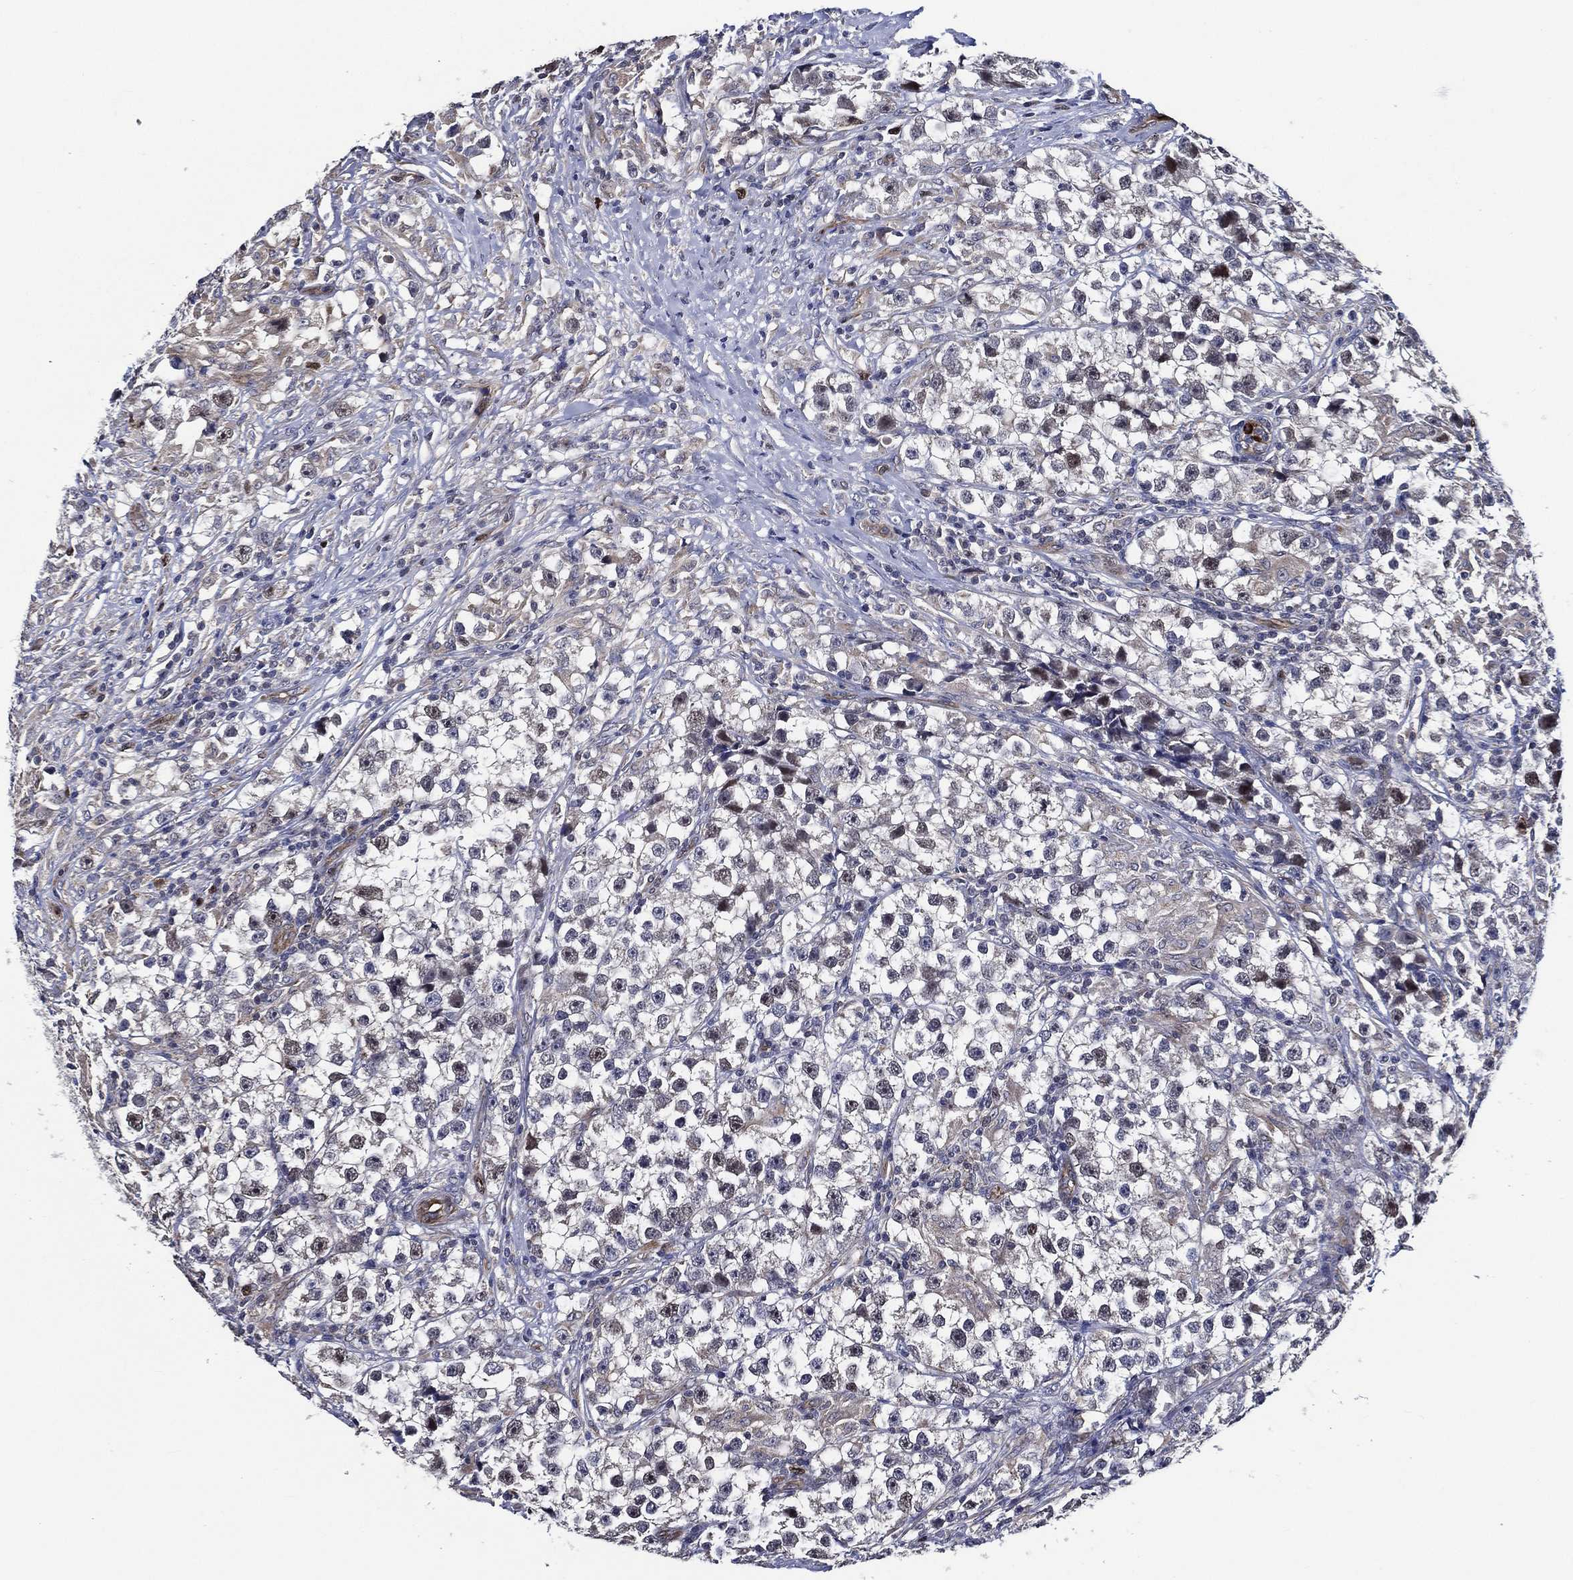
{"staining": {"intensity": "moderate", "quantity": "<25%", "location": "nuclear"}, "tissue": "testis cancer", "cell_type": "Tumor cells", "image_type": "cancer", "snomed": [{"axis": "morphology", "description": "Seminoma, NOS"}, {"axis": "topography", "description": "Testis"}], "caption": "Immunohistochemical staining of human testis seminoma shows low levels of moderate nuclear positivity in approximately <25% of tumor cells.", "gene": "KIF20B", "patient": {"sex": "male", "age": 46}}